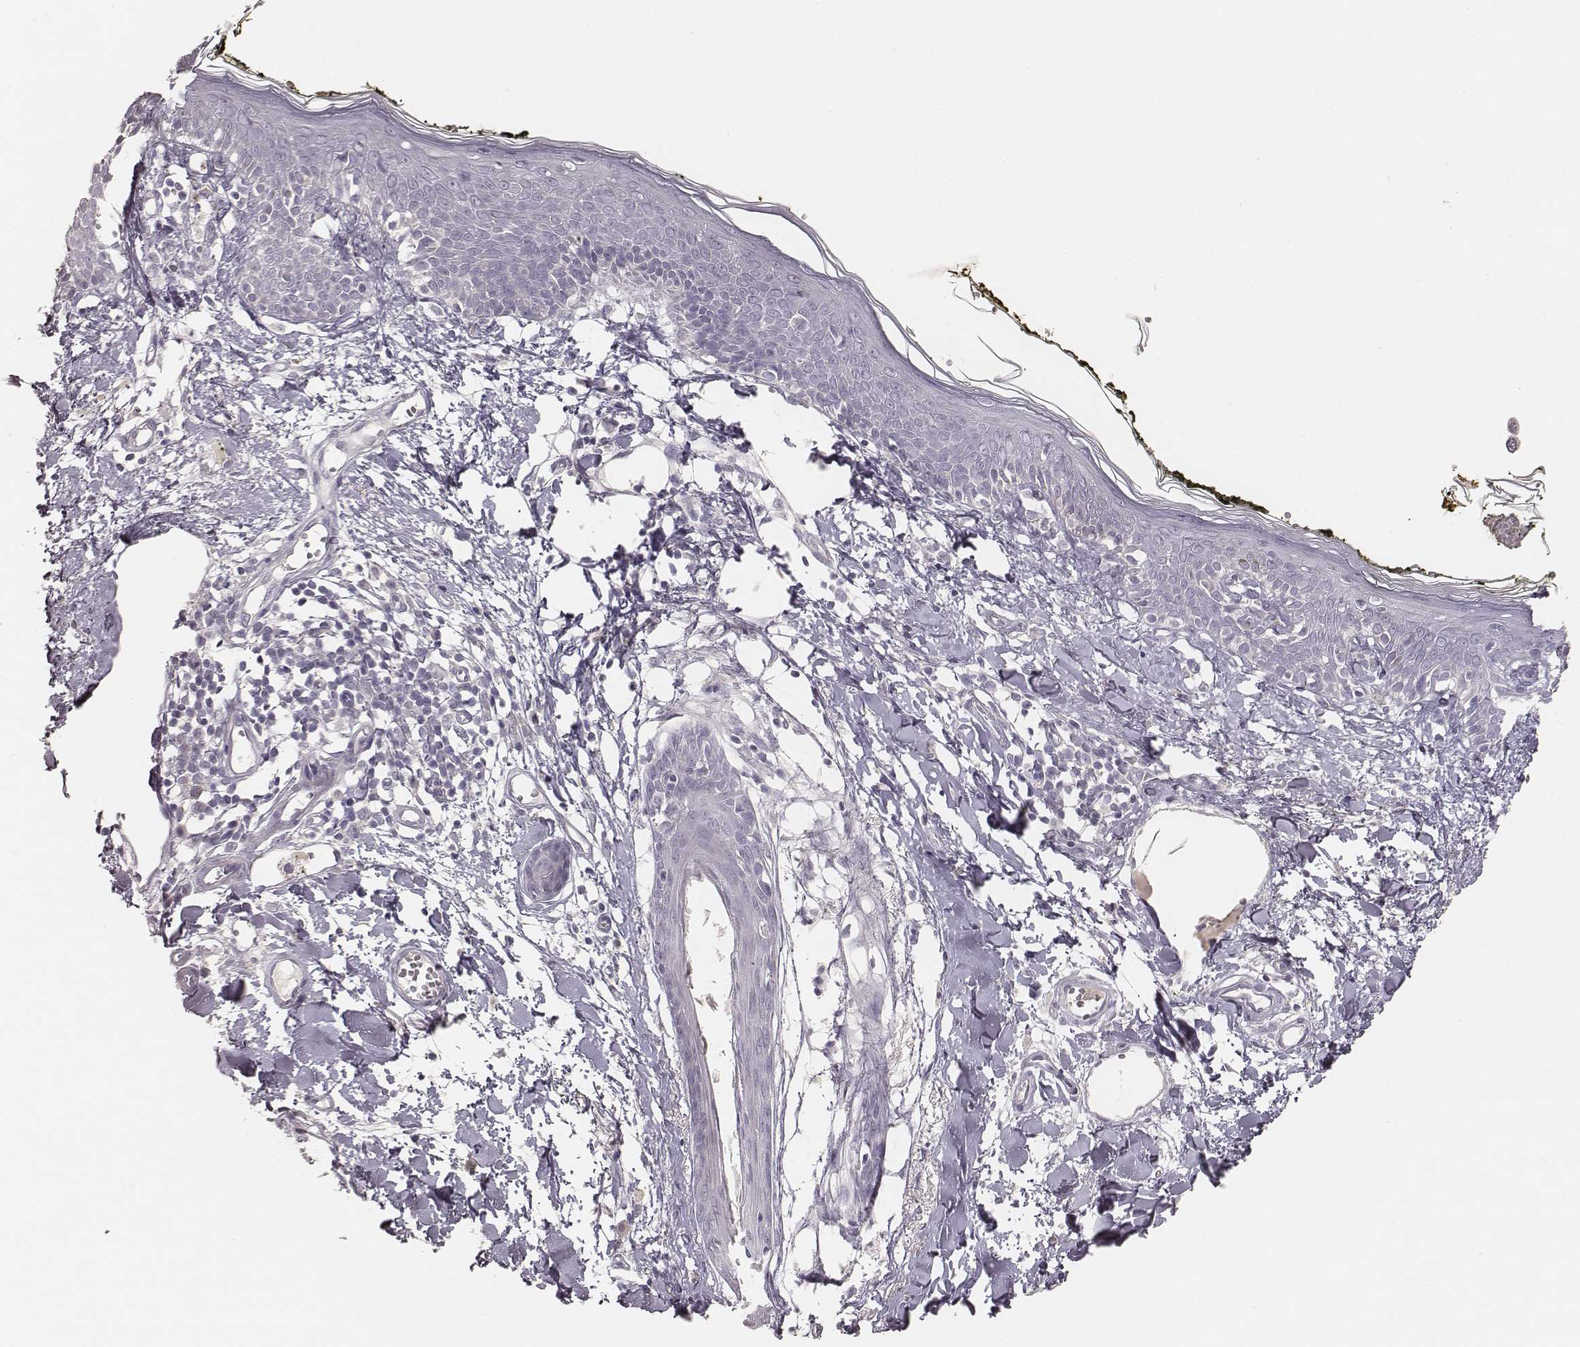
{"staining": {"intensity": "negative", "quantity": "none", "location": "none"}, "tissue": "skin", "cell_type": "Fibroblasts", "image_type": "normal", "snomed": [{"axis": "morphology", "description": "Normal tissue, NOS"}, {"axis": "topography", "description": "Skin"}], "caption": "Immunohistochemistry (IHC) image of benign skin: human skin stained with DAB (3,3'-diaminobenzidine) demonstrates no significant protein expression in fibroblasts.", "gene": "MYH6", "patient": {"sex": "male", "age": 76}}